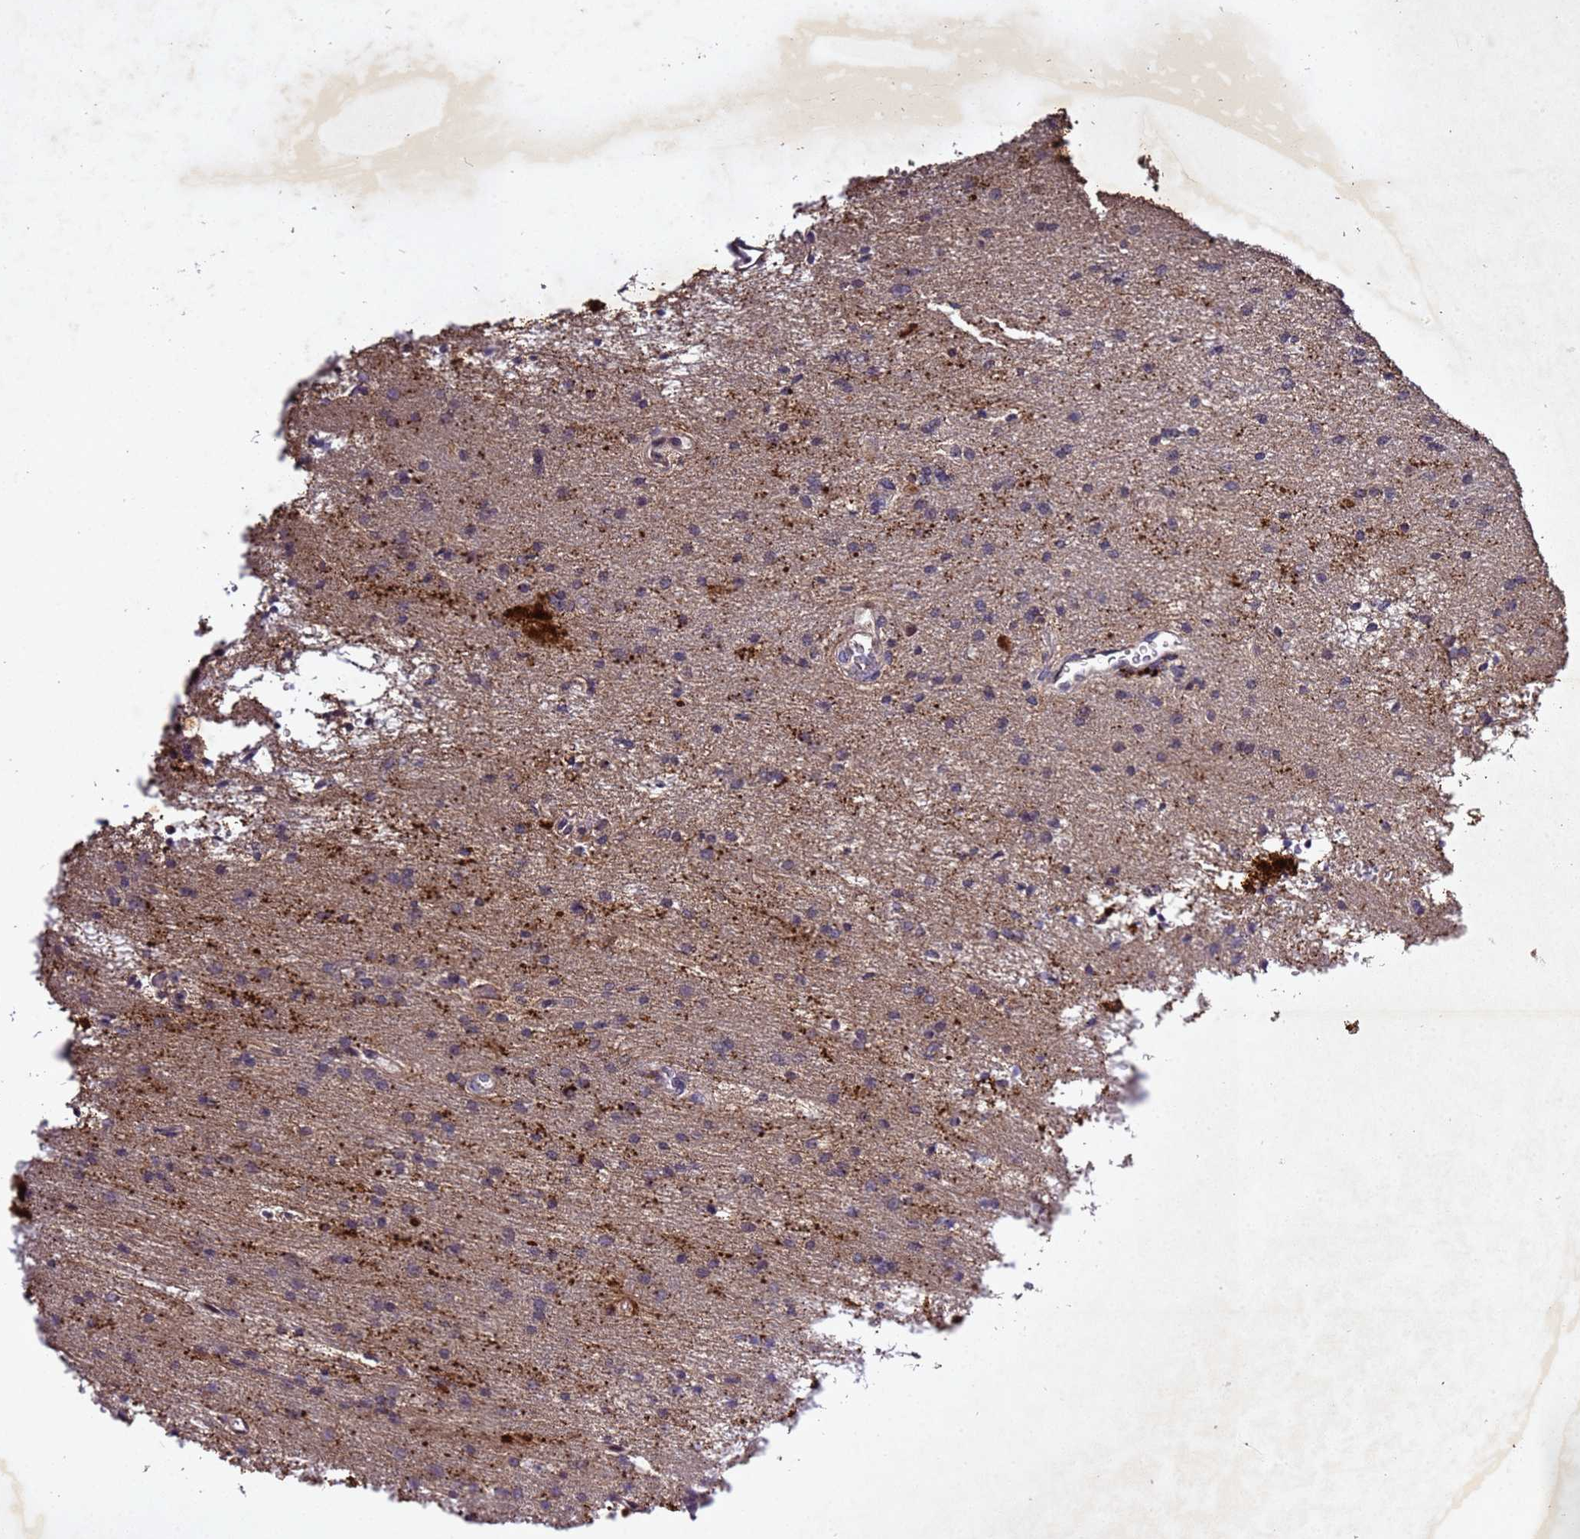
{"staining": {"intensity": "negative", "quantity": "none", "location": "none"}, "tissue": "glioma", "cell_type": "Tumor cells", "image_type": "cancer", "snomed": [{"axis": "morphology", "description": "Glioma, malignant, Low grade"}, {"axis": "topography", "description": "Brain"}], "caption": "This is a photomicrograph of immunohistochemistry (IHC) staining of glioma, which shows no expression in tumor cells.", "gene": "SV2B", "patient": {"sex": "male", "age": 66}}